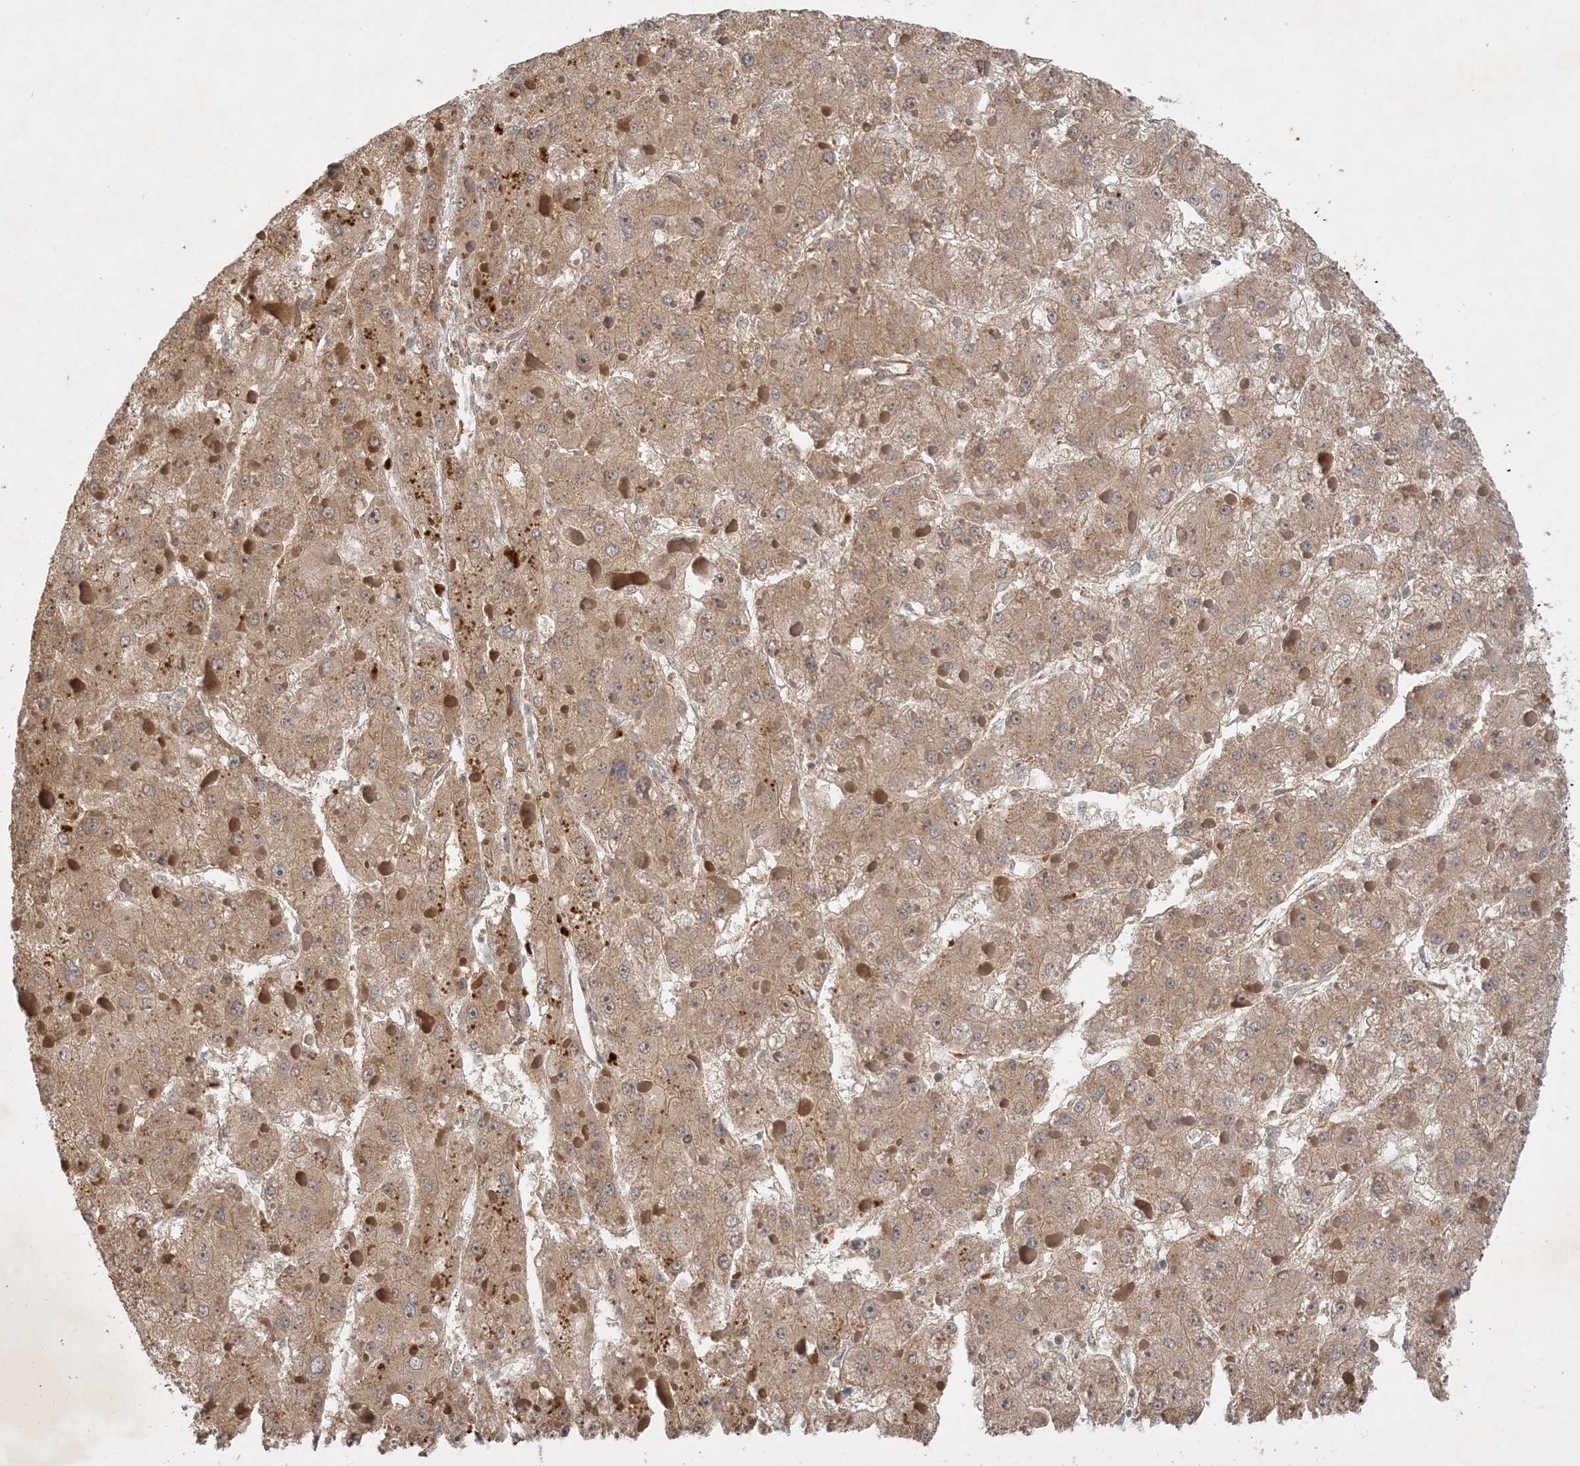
{"staining": {"intensity": "moderate", "quantity": ">75%", "location": "cytoplasmic/membranous,nuclear"}, "tissue": "liver cancer", "cell_type": "Tumor cells", "image_type": "cancer", "snomed": [{"axis": "morphology", "description": "Carcinoma, Hepatocellular, NOS"}, {"axis": "topography", "description": "Liver"}], "caption": "Liver cancer tissue shows moderate cytoplasmic/membranous and nuclear staining in about >75% of tumor cells, visualized by immunohistochemistry. (DAB (3,3'-diaminobenzidine) = brown stain, brightfield microscopy at high magnification).", "gene": "ZCCHC4", "patient": {"sex": "female", "age": 73}}